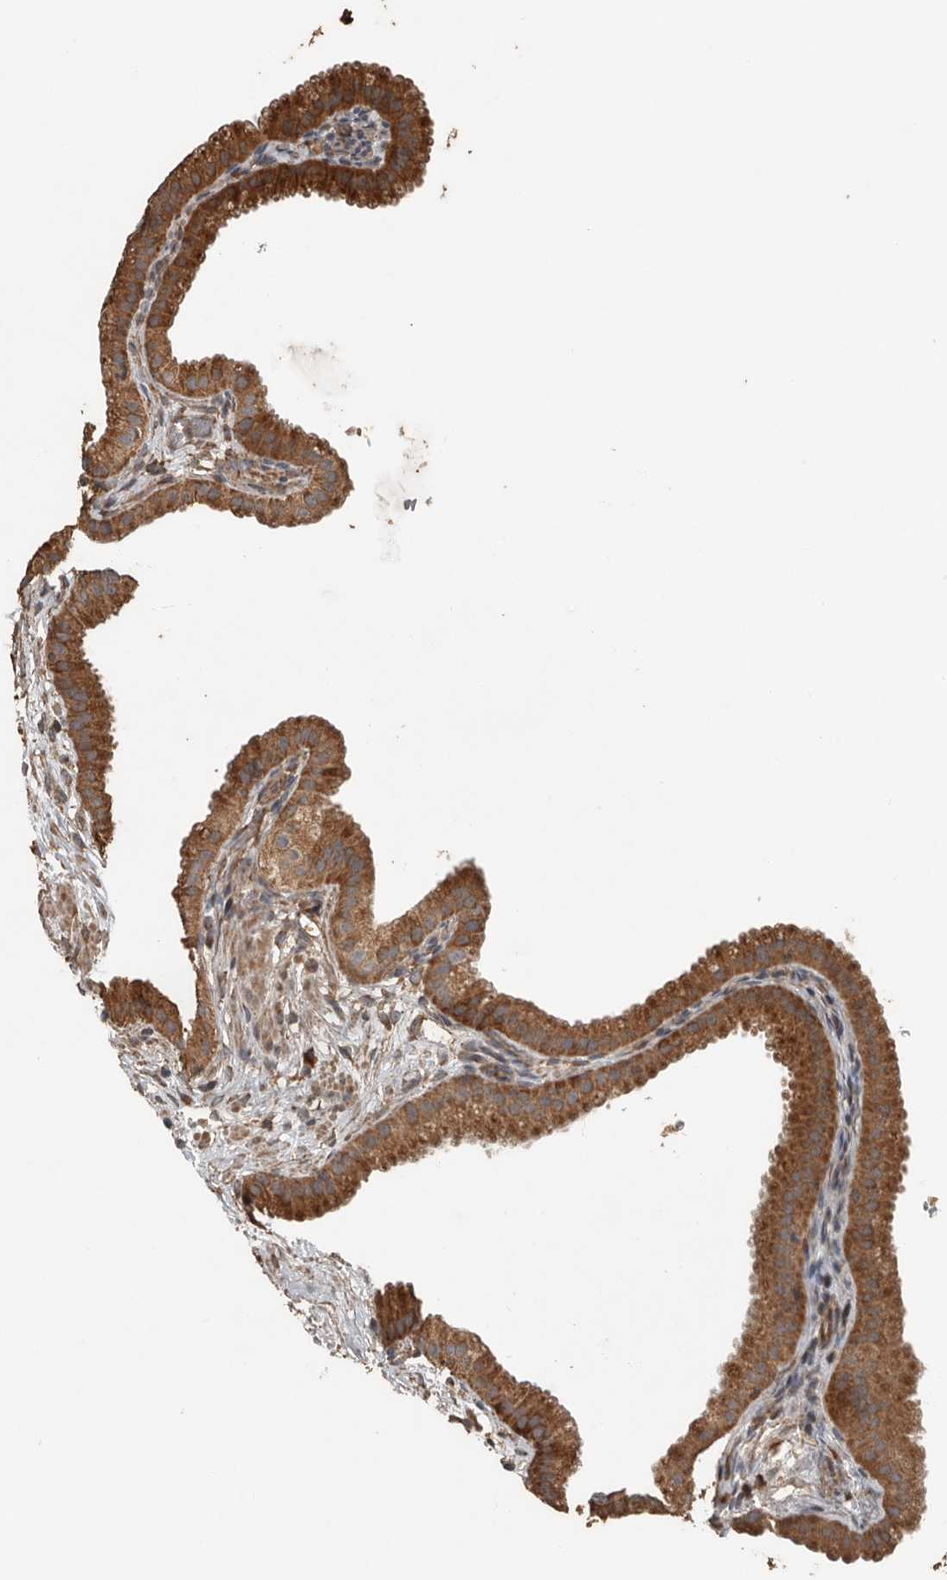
{"staining": {"intensity": "strong", "quantity": ">75%", "location": "cytoplasmic/membranous"}, "tissue": "gallbladder", "cell_type": "Glandular cells", "image_type": "normal", "snomed": [{"axis": "morphology", "description": "Normal tissue, NOS"}, {"axis": "topography", "description": "Gallbladder"}], "caption": "Benign gallbladder shows strong cytoplasmic/membranous expression in approximately >75% of glandular cells, visualized by immunohistochemistry. The staining is performed using DAB brown chromogen to label protein expression. The nuclei are counter-stained blue using hematoxylin.", "gene": "RNF207", "patient": {"sex": "female", "age": 64}}